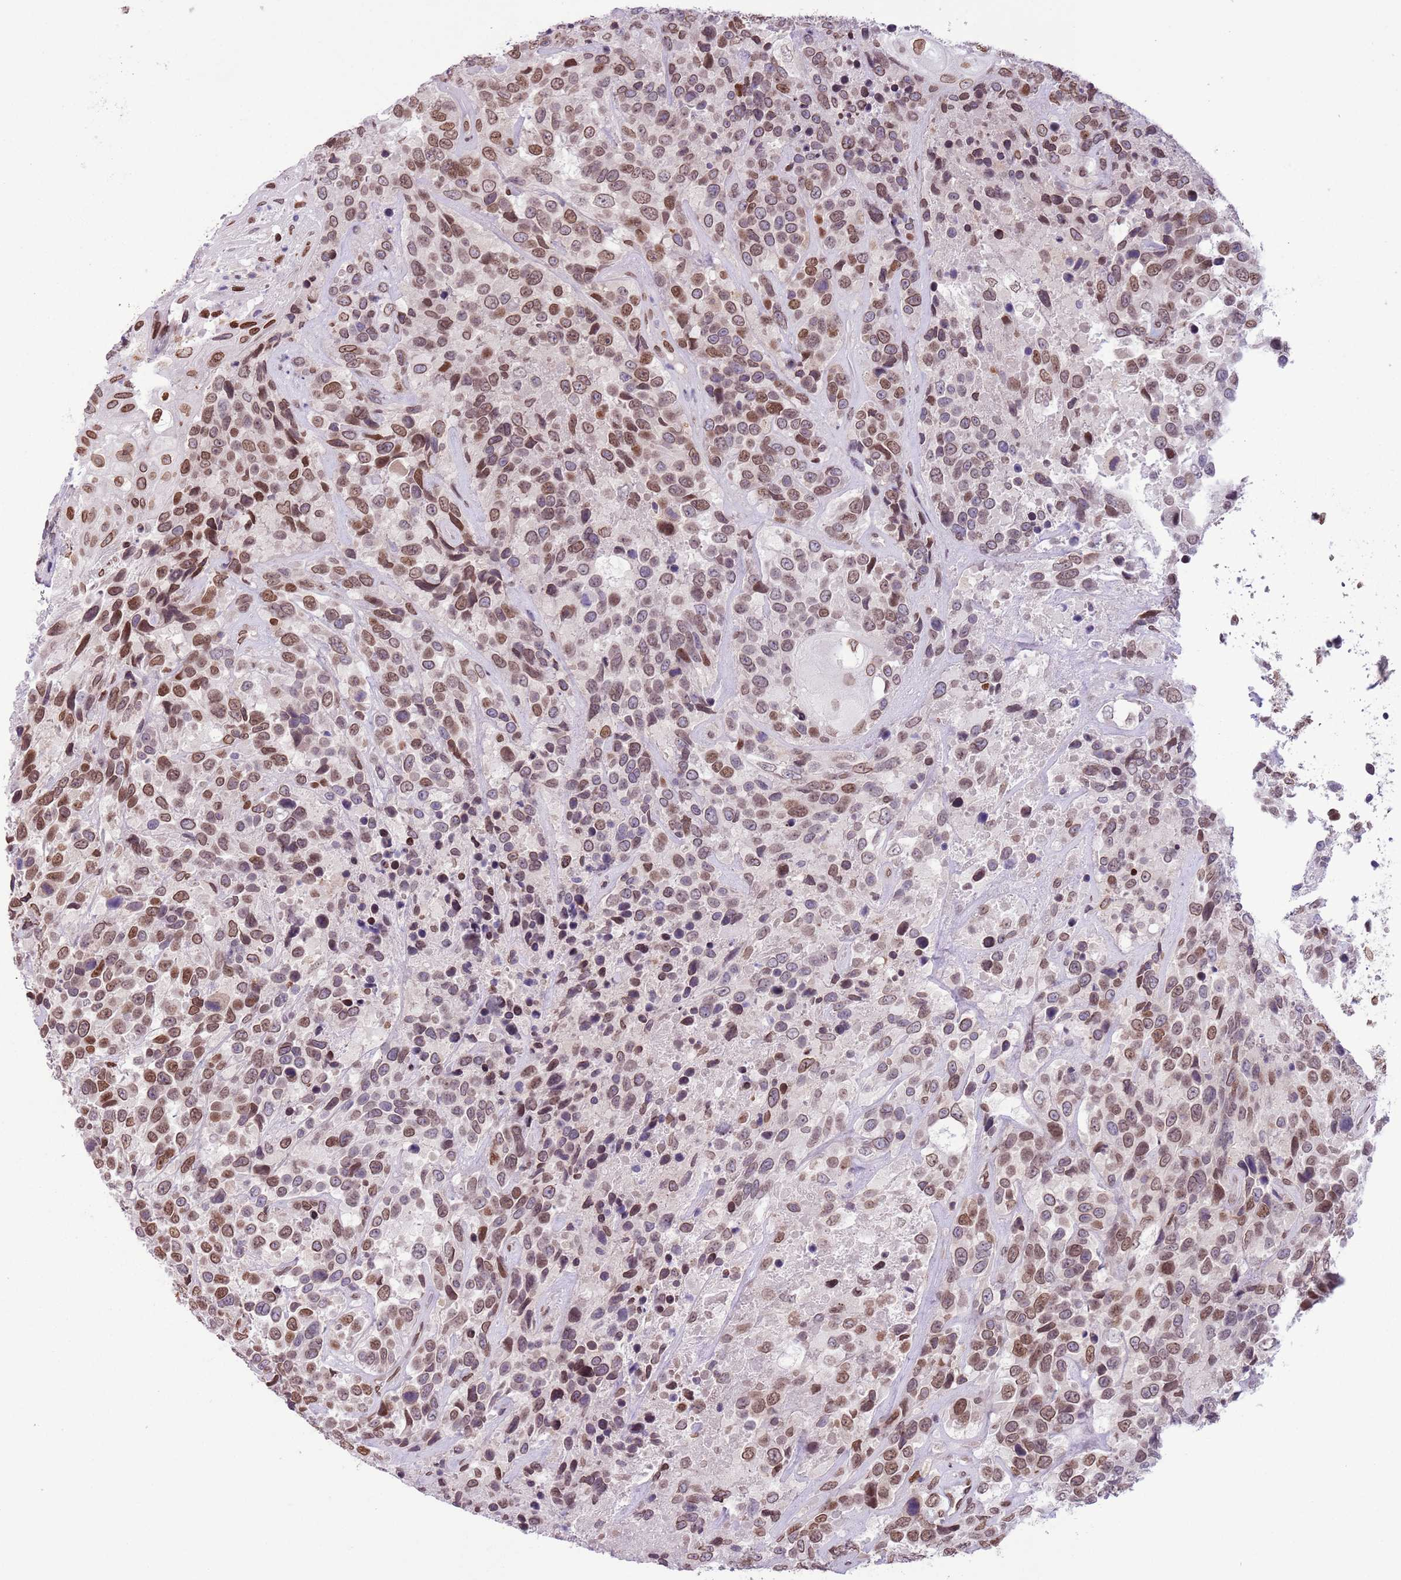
{"staining": {"intensity": "moderate", "quantity": ">75%", "location": "cytoplasmic/membranous,nuclear"}, "tissue": "urothelial cancer", "cell_type": "Tumor cells", "image_type": "cancer", "snomed": [{"axis": "morphology", "description": "Urothelial carcinoma, High grade"}, {"axis": "topography", "description": "Urinary bladder"}], "caption": "Approximately >75% of tumor cells in high-grade urothelial carcinoma demonstrate moderate cytoplasmic/membranous and nuclear protein staining as visualized by brown immunohistochemical staining.", "gene": "ZGLP1", "patient": {"sex": "female", "age": 70}}